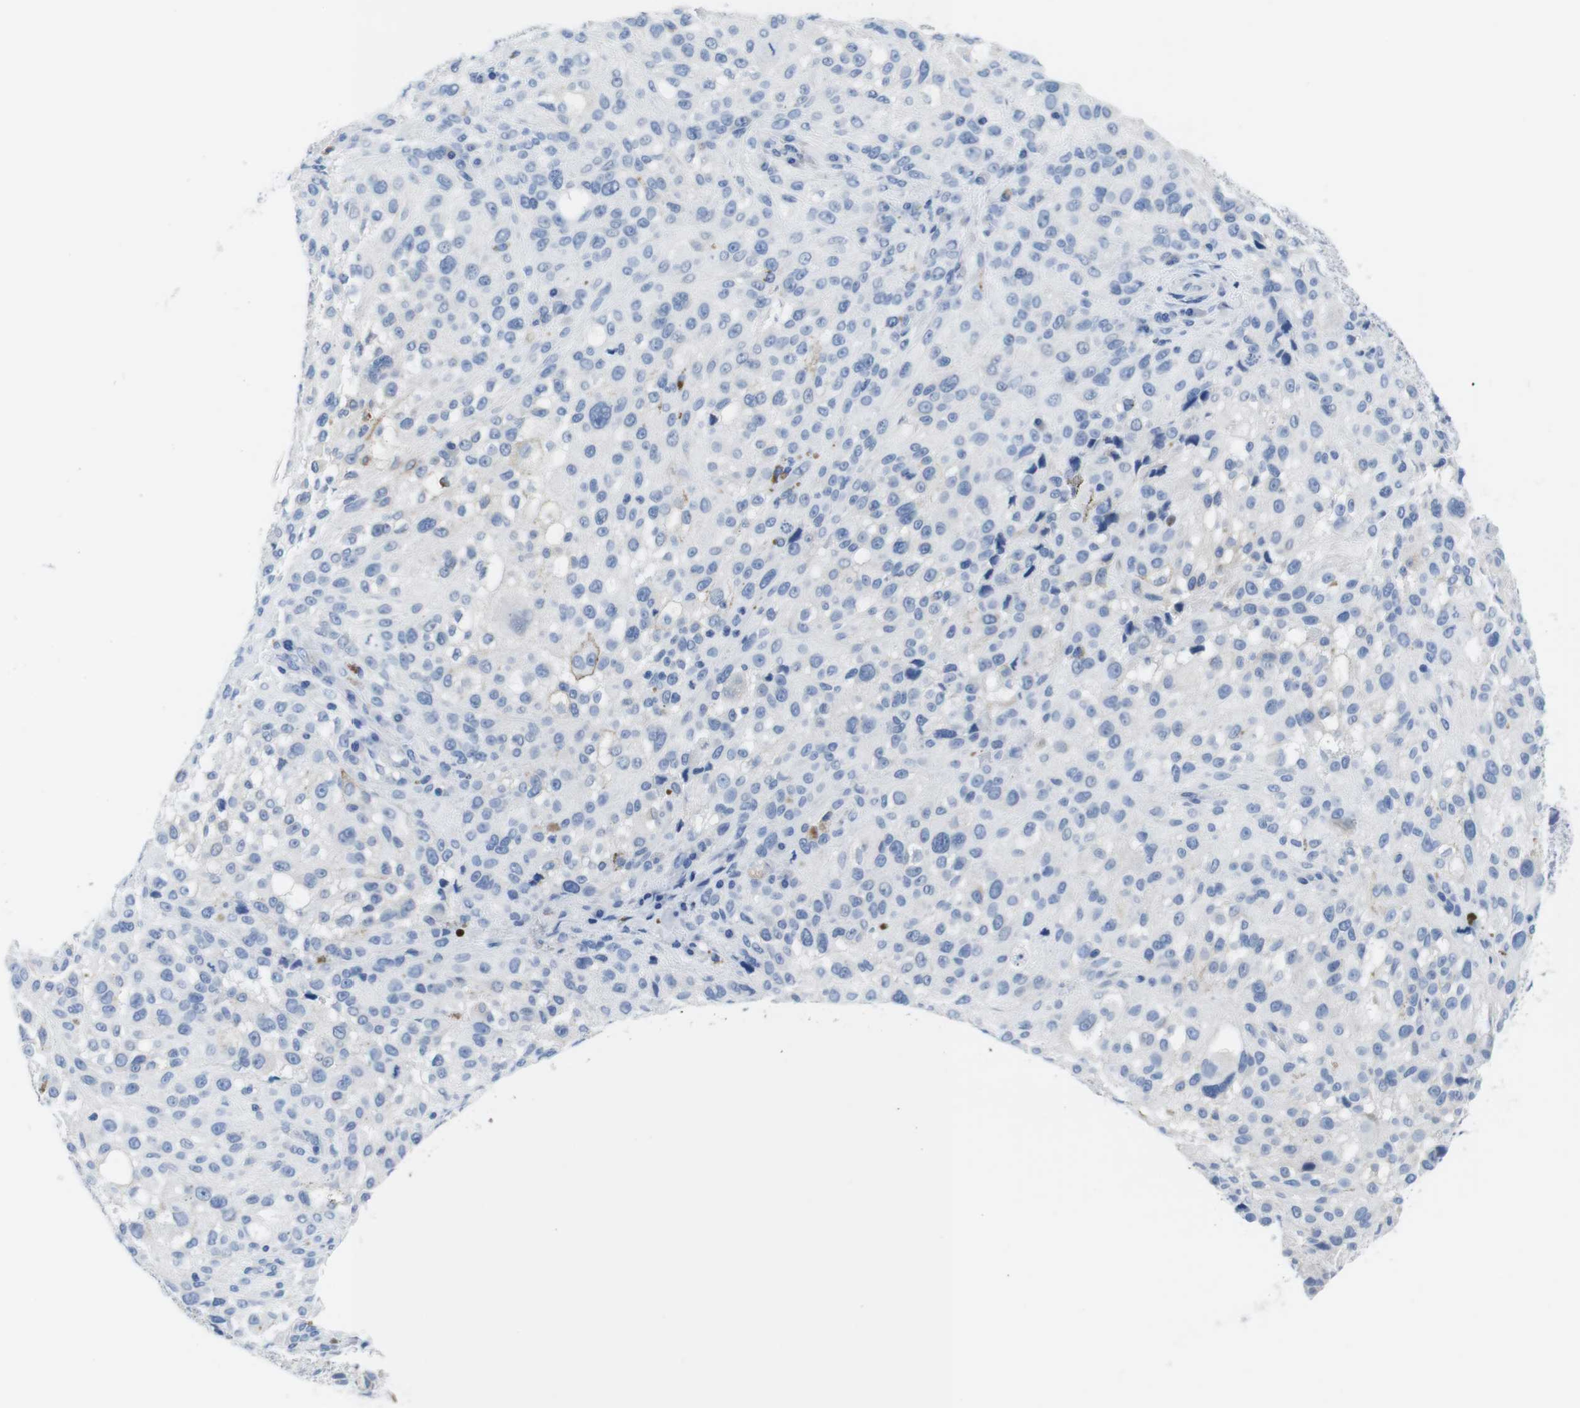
{"staining": {"intensity": "negative", "quantity": "none", "location": "none"}, "tissue": "melanoma", "cell_type": "Tumor cells", "image_type": "cancer", "snomed": [{"axis": "morphology", "description": "Necrosis, NOS"}, {"axis": "morphology", "description": "Malignant melanoma, NOS"}, {"axis": "topography", "description": "Skin"}], "caption": "IHC of human malignant melanoma exhibits no positivity in tumor cells.", "gene": "MAP6", "patient": {"sex": "female", "age": 87}}